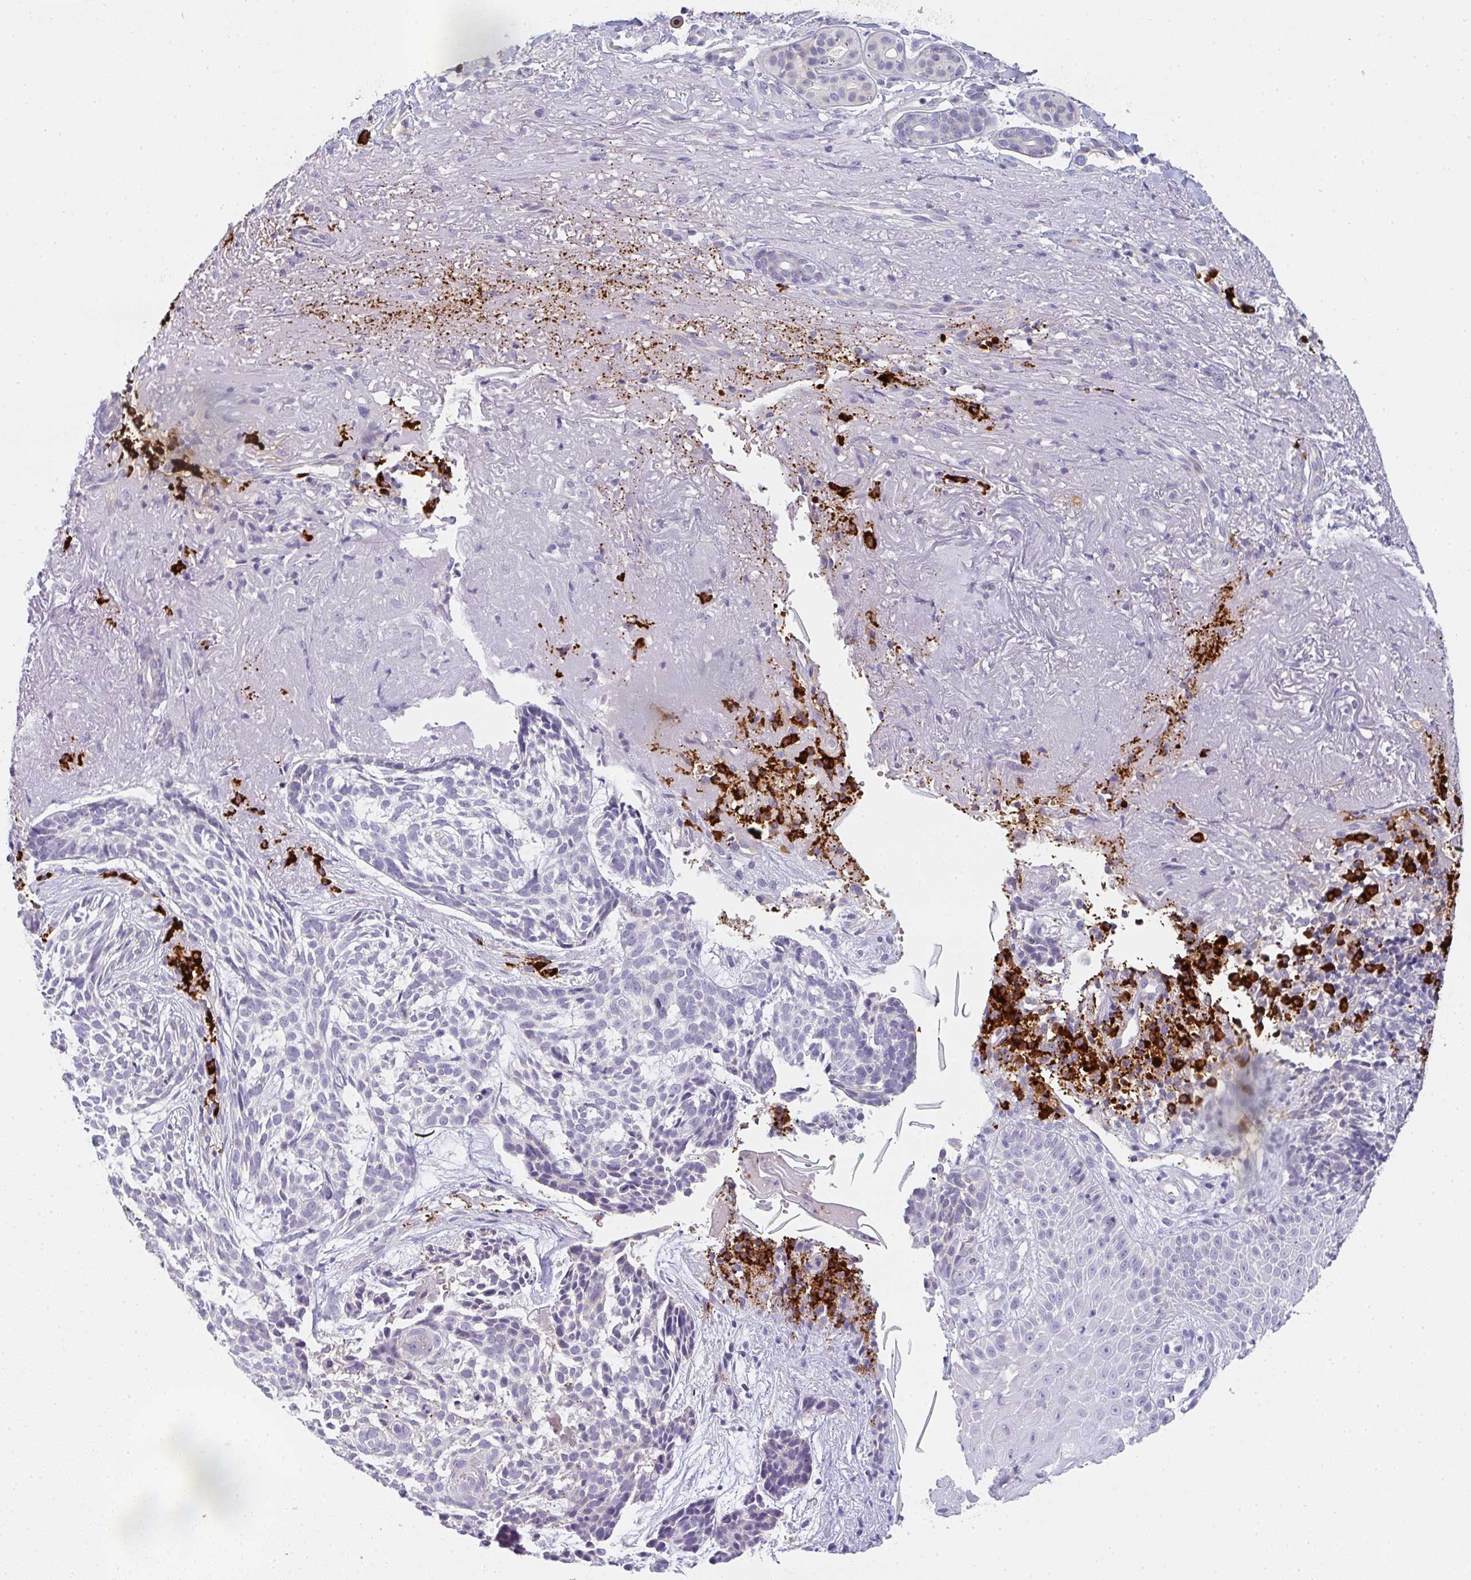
{"staining": {"intensity": "negative", "quantity": "none", "location": "none"}, "tissue": "skin cancer", "cell_type": "Tumor cells", "image_type": "cancer", "snomed": [{"axis": "morphology", "description": "Basal cell carcinoma"}, {"axis": "topography", "description": "Skin"}, {"axis": "topography", "description": "Skin of face"}], "caption": "Tumor cells are negative for protein expression in human skin cancer.", "gene": "CACNA1S", "patient": {"sex": "female", "age": 80}}